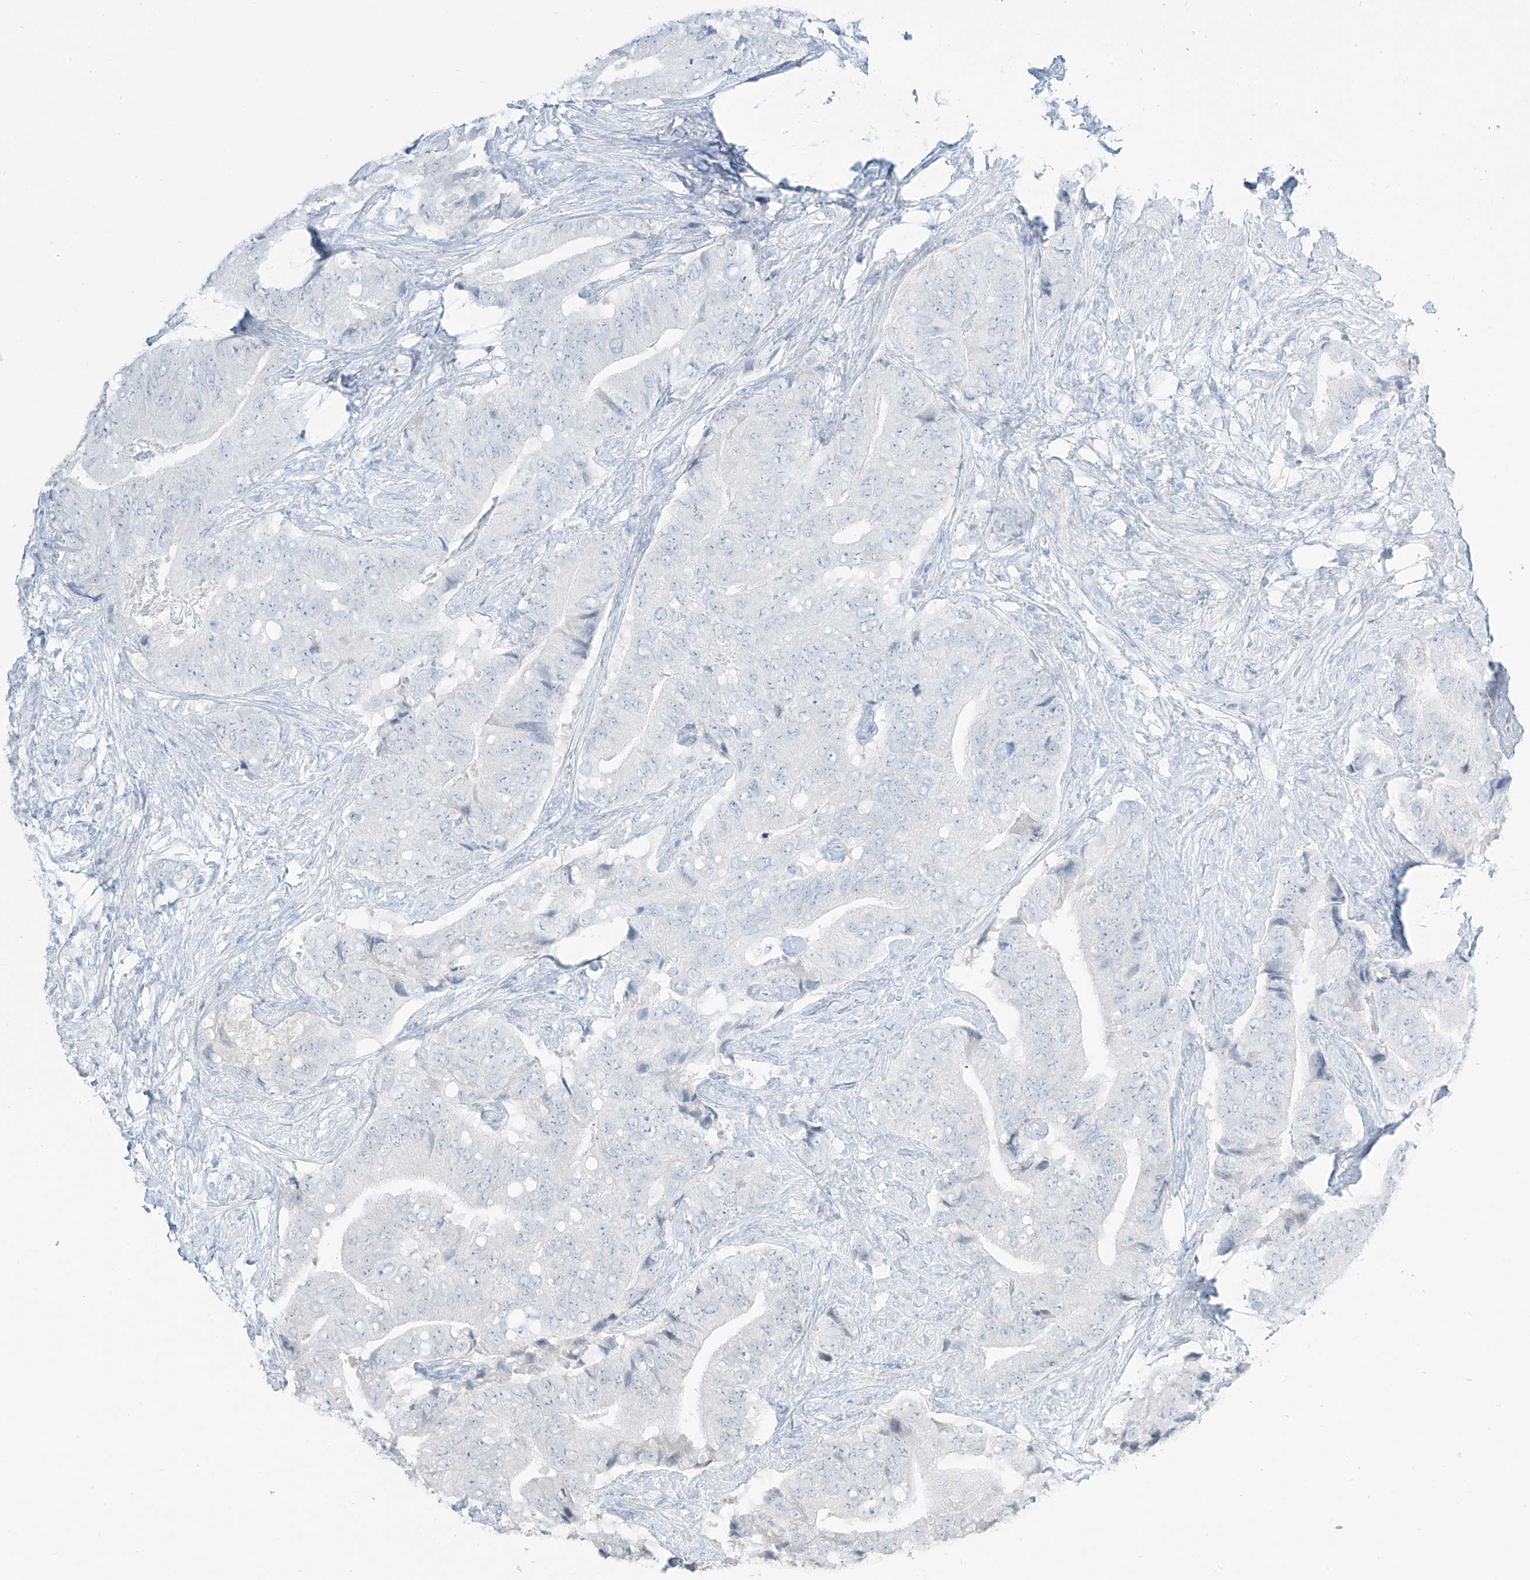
{"staining": {"intensity": "negative", "quantity": "none", "location": "none"}, "tissue": "prostate cancer", "cell_type": "Tumor cells", "image_type": "cancer", "snomed": [{"axis": "morphology", "description": "Adenocarcinoma, High grade"}, {"axis": "topography", "description": "Prostate"}], "caption": "Prostate high-grade adenocarcinoma was stained to show a protein in brown. There is no significant staining in tumor cells.", "gene": "PRDM6", "patient": {"sex": "male", "age": 70}}